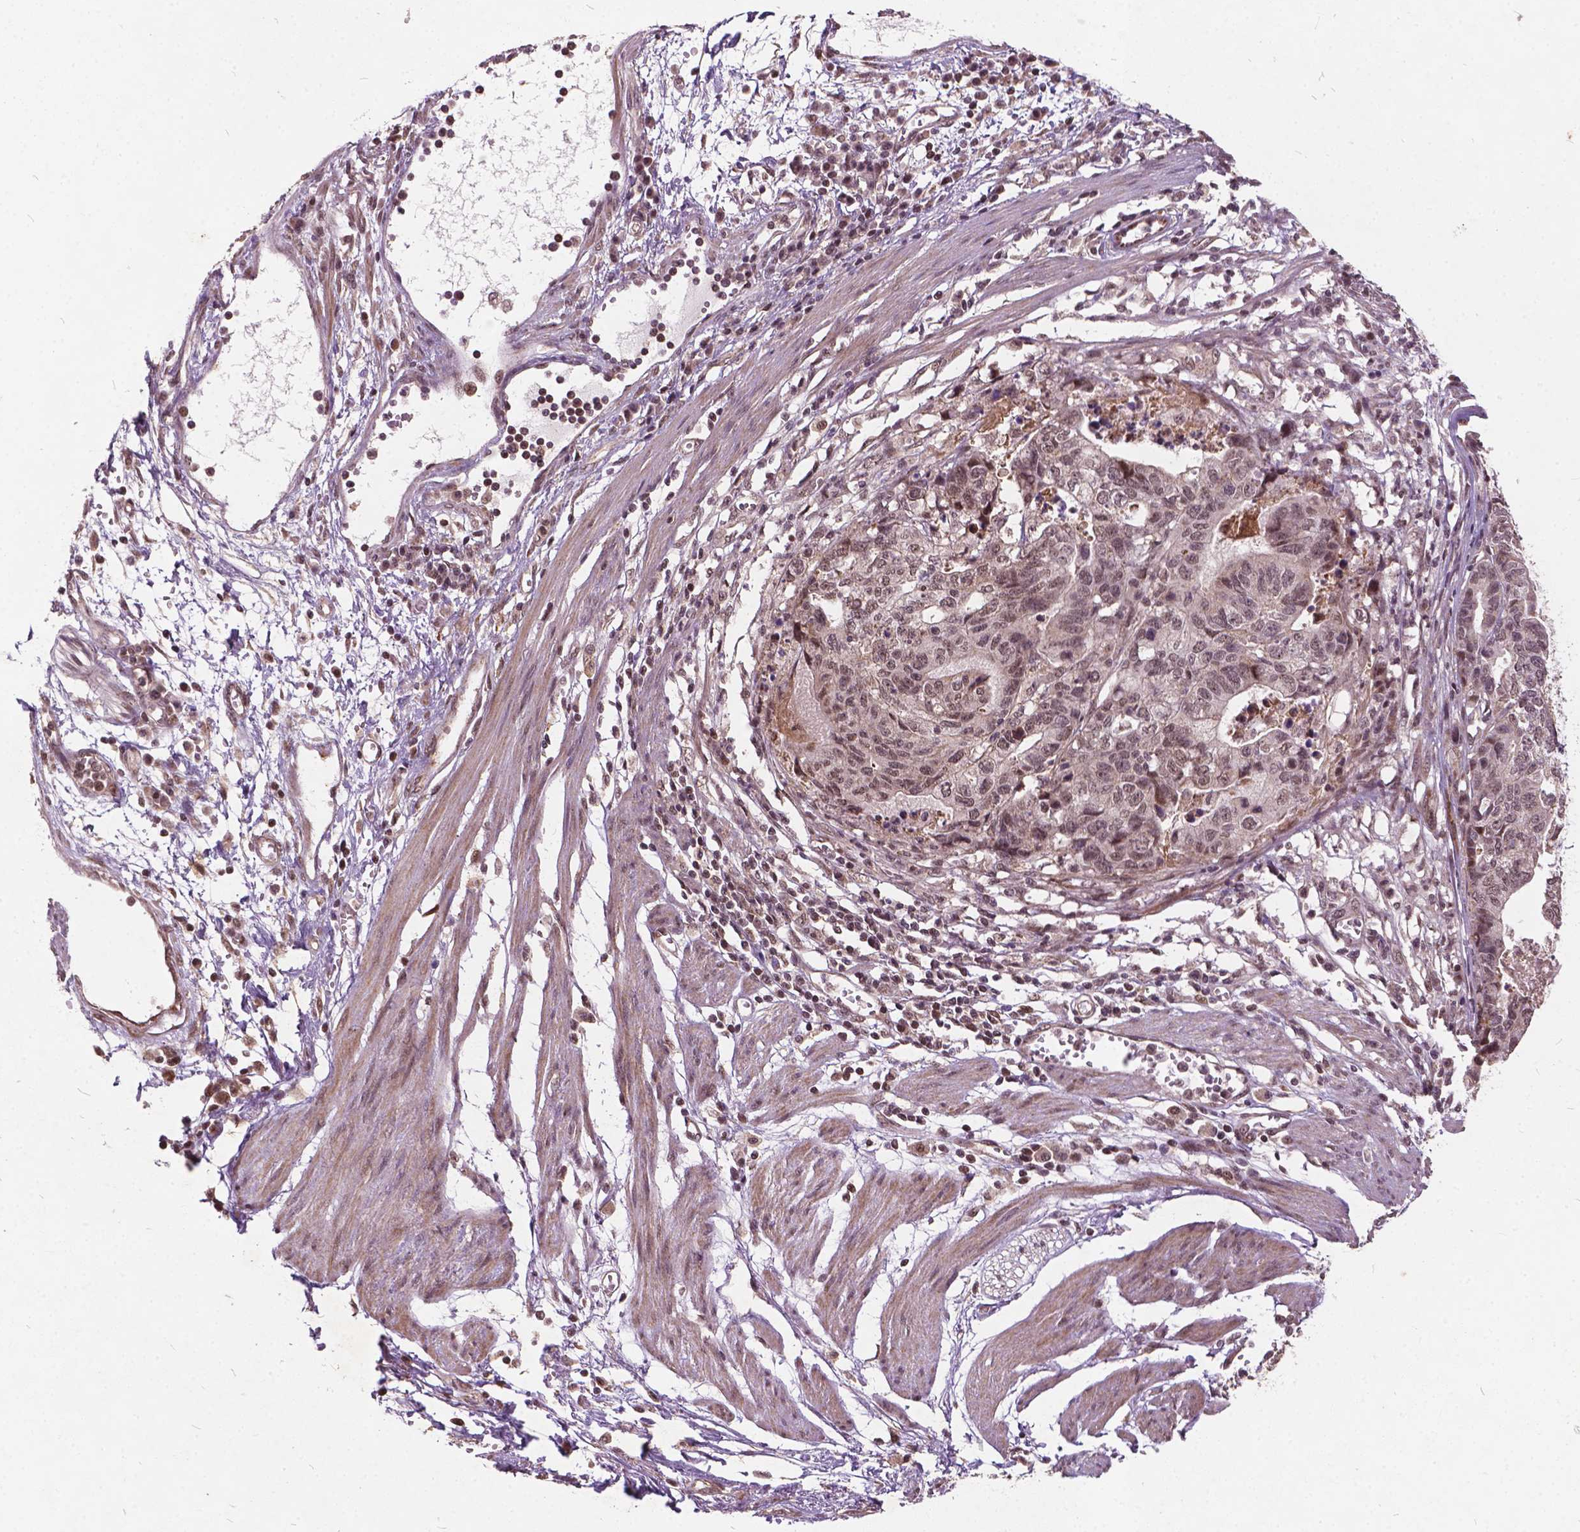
{"staining": {"intensity": "weak", "quantity": "25%-75%", "location": "nuclear"}, "tissue": "stomach cancer", "cell_type": "Tumor cells", "image_type": "cancer", "snomed": [{"axis": "morphology", "description": "Adenocarcinoma, NOS"}, {"axis": "topography", "description": "Stomach, upper"}], "caption": "Stomach cancer stained for a protein shows weak nuclear positivity in tumor cells. Using DAB (brown) and hematoxylin (blue) stains, captured at high magnification using brightfield microscopy.", "gene": "GPS2", "patient": {"sex": "female", "age": 67}}